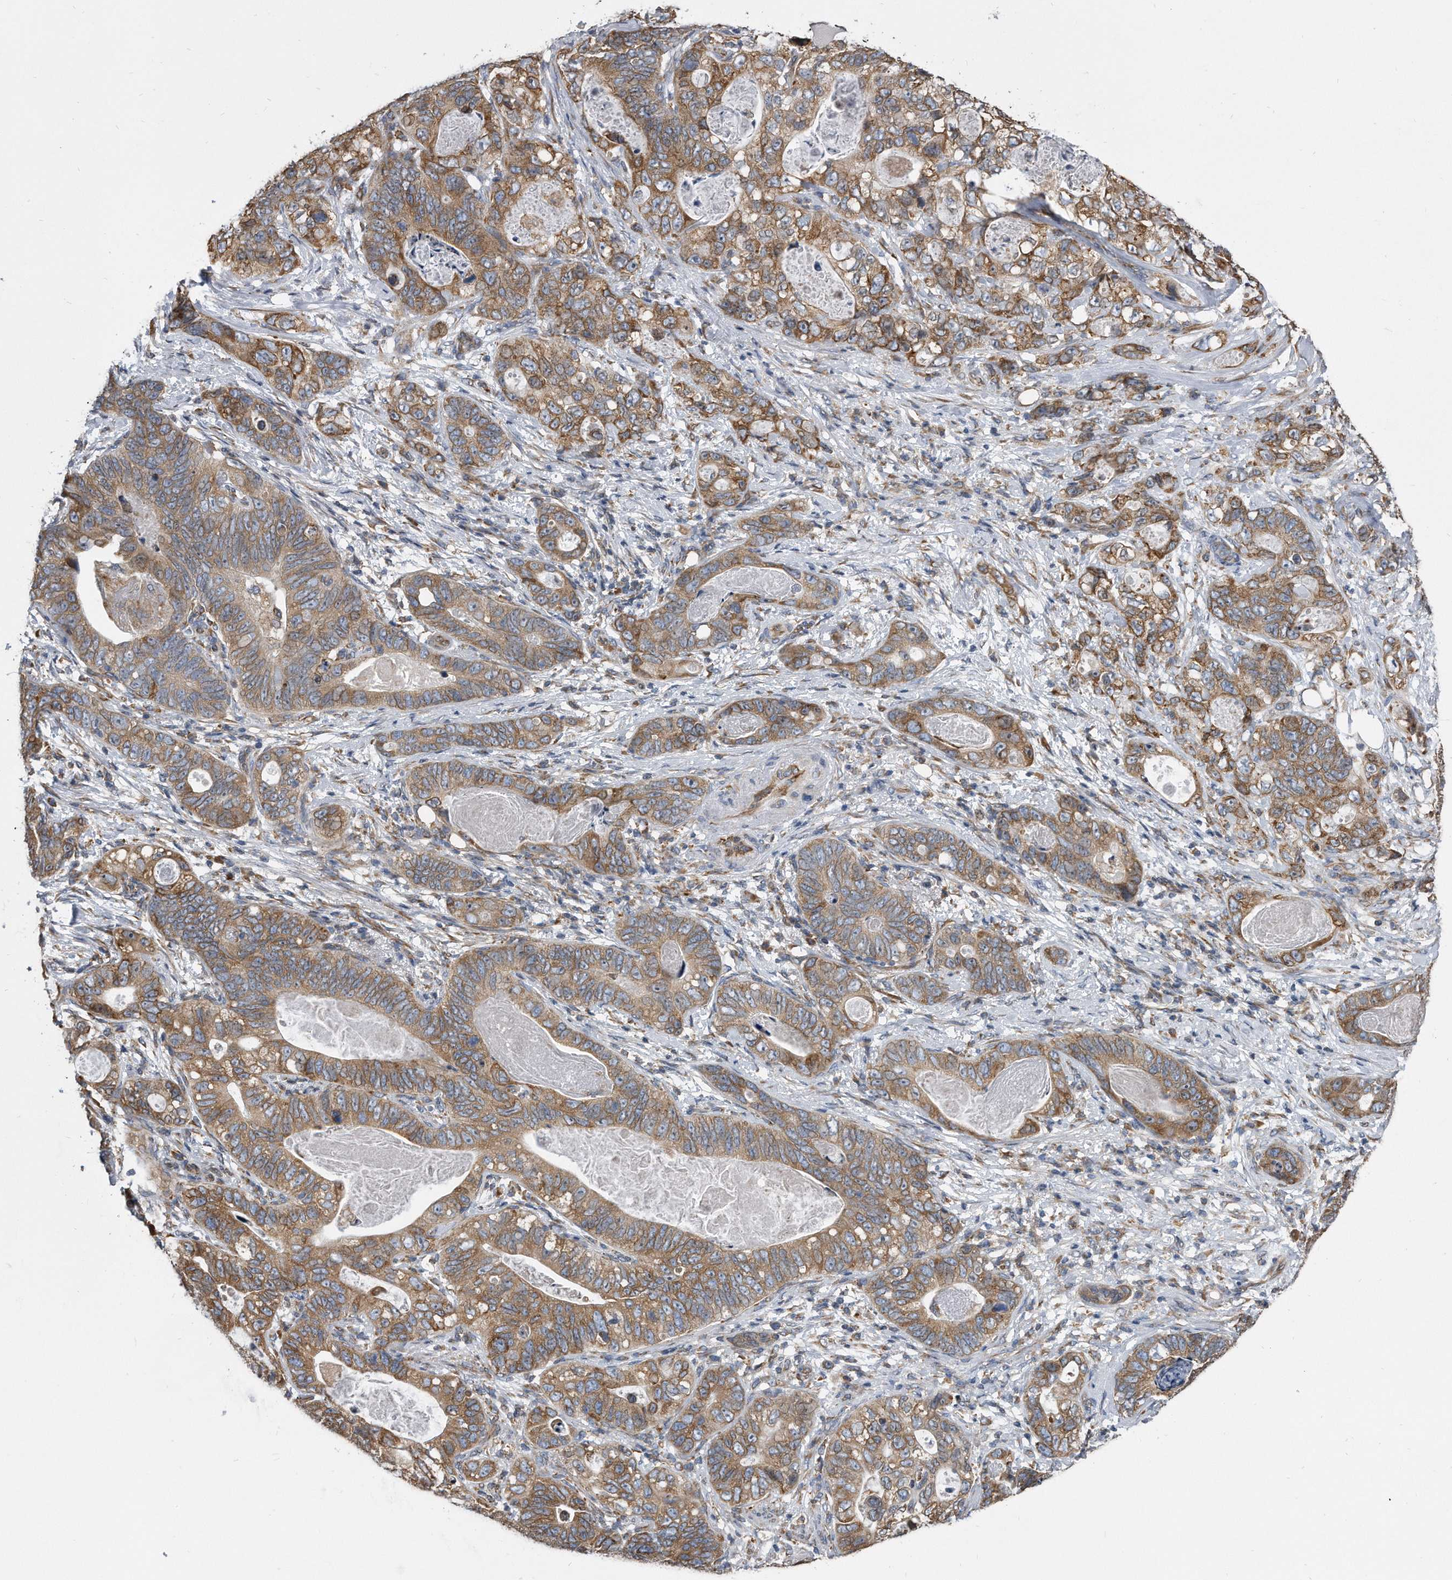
{"staining": {"intensity": "moderate", "quantity": ">75%", "location": "cytoplasmic/membranous"}, "tissue": "stomach cancer", "cell_type": "Tumor cells", "image_type": "cancer", "snomed": [{"axis": "morphology", "description": "Normal tissue, NOS"}, {"axis": "morphology", "description": "Adenocarcinoma, NOS"}, {"axis": "topography", "description": "Stomach"}], "caption": "A brown stain highlights moderate cytoplasmic/membranous staining of a protein in human adenocarcinoma (stomach) tumor cells.", "gene": "CCDC47", "patient": {"sex": "female", "age": 89}}